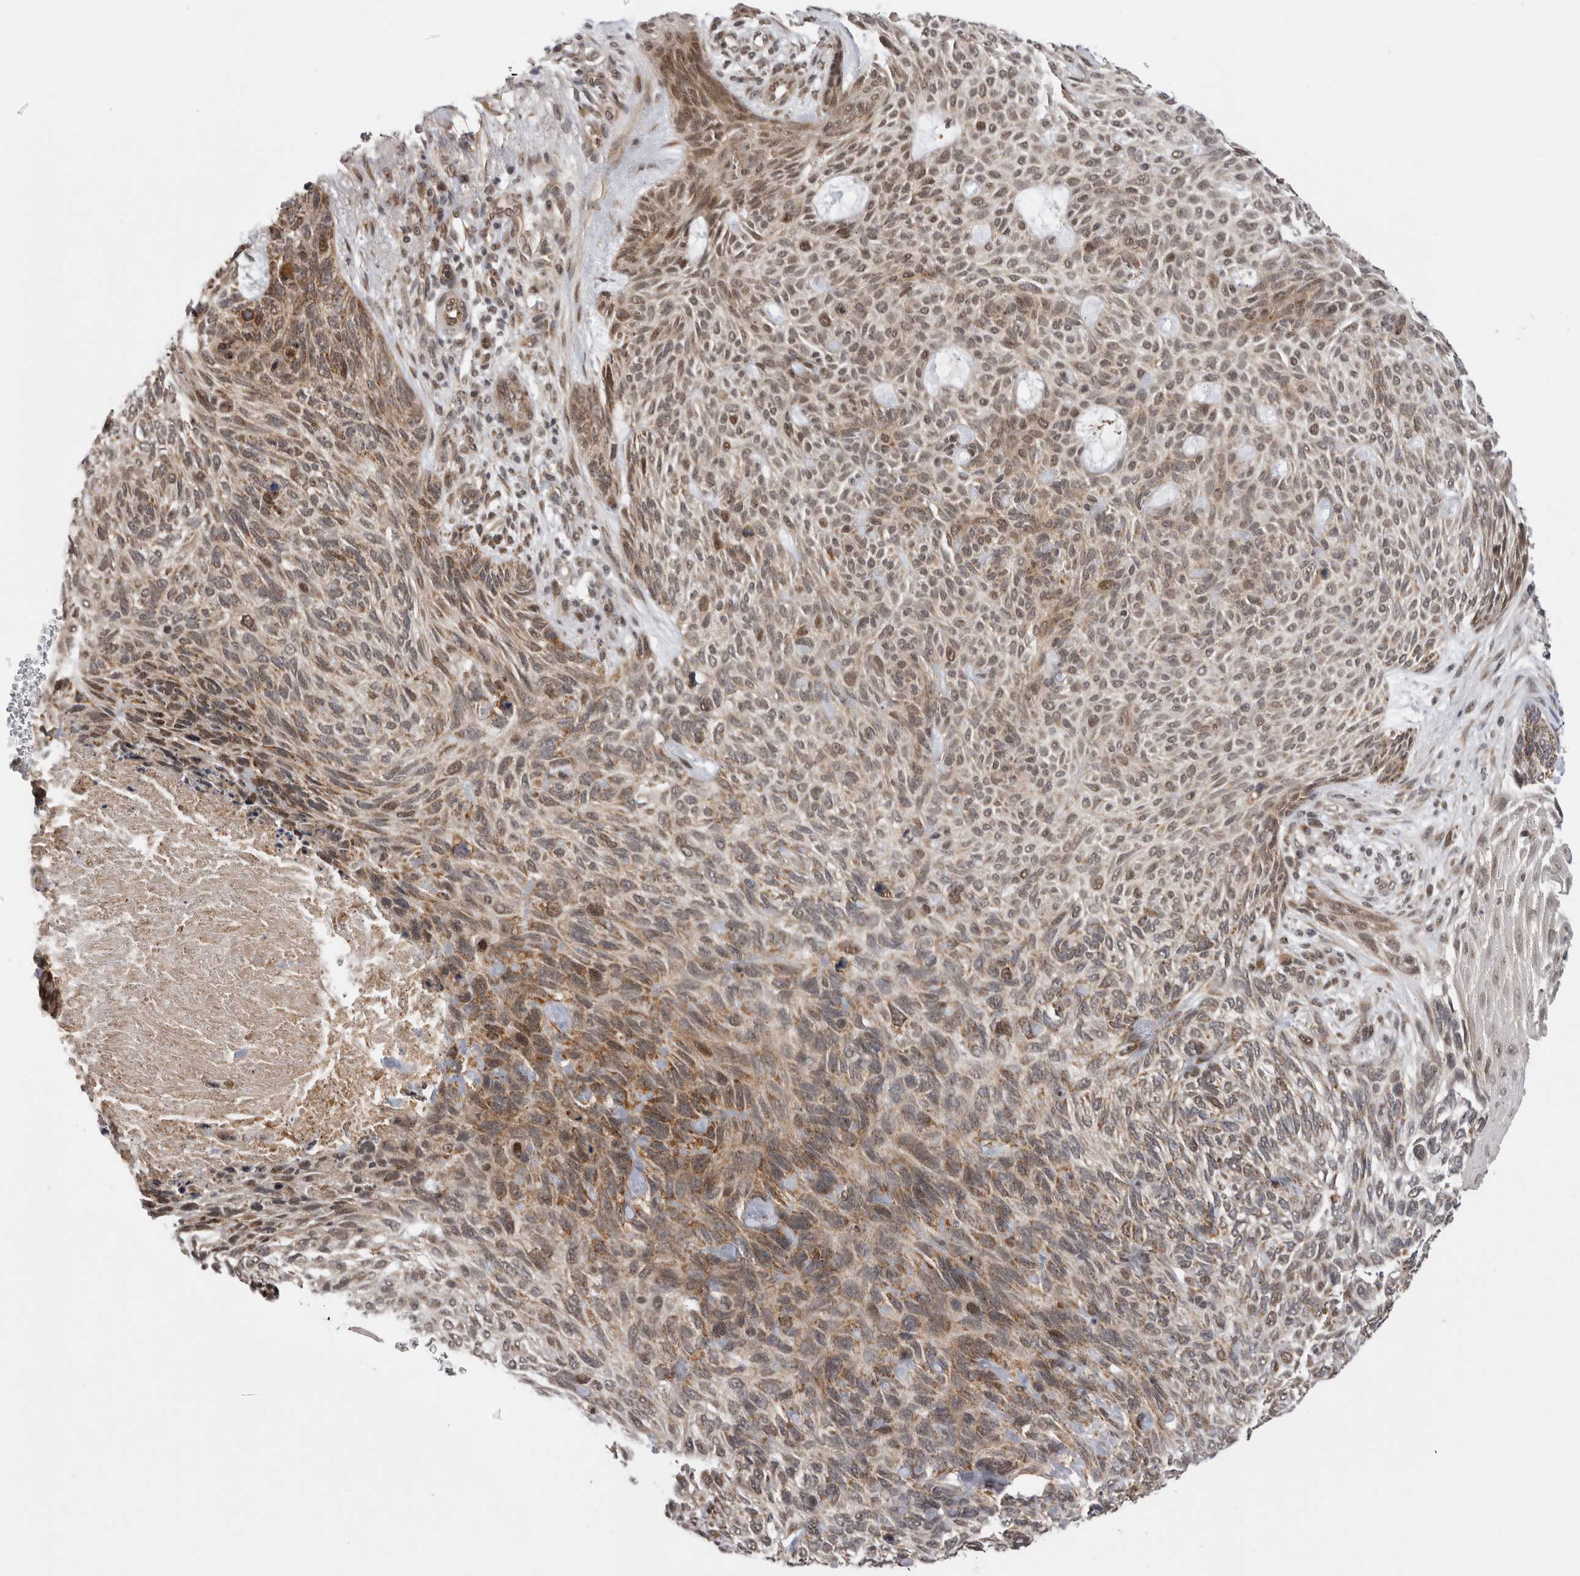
{"staining": {"intensity": "moderate", "quantity": ">75%", "location": "cytoplasmic/membranous,nuclear"}, "tissue": "skin cancer", "cell_type": "Tumor cells", "image_type": "cancer", "snomed": [{"axis": "morphology", "description": "Basal cell carcinoma"}, {"axis": "topography", "description": "Skin"}], "caption": "DAB immunohistochemical staining of skin cancer demonstrates moderate cytoplasmic/membranous and nuclear protein staining in about >75% of tumor cells.", "gene": "TMEM65", "patient": {"sex": "male", "age": 55}}